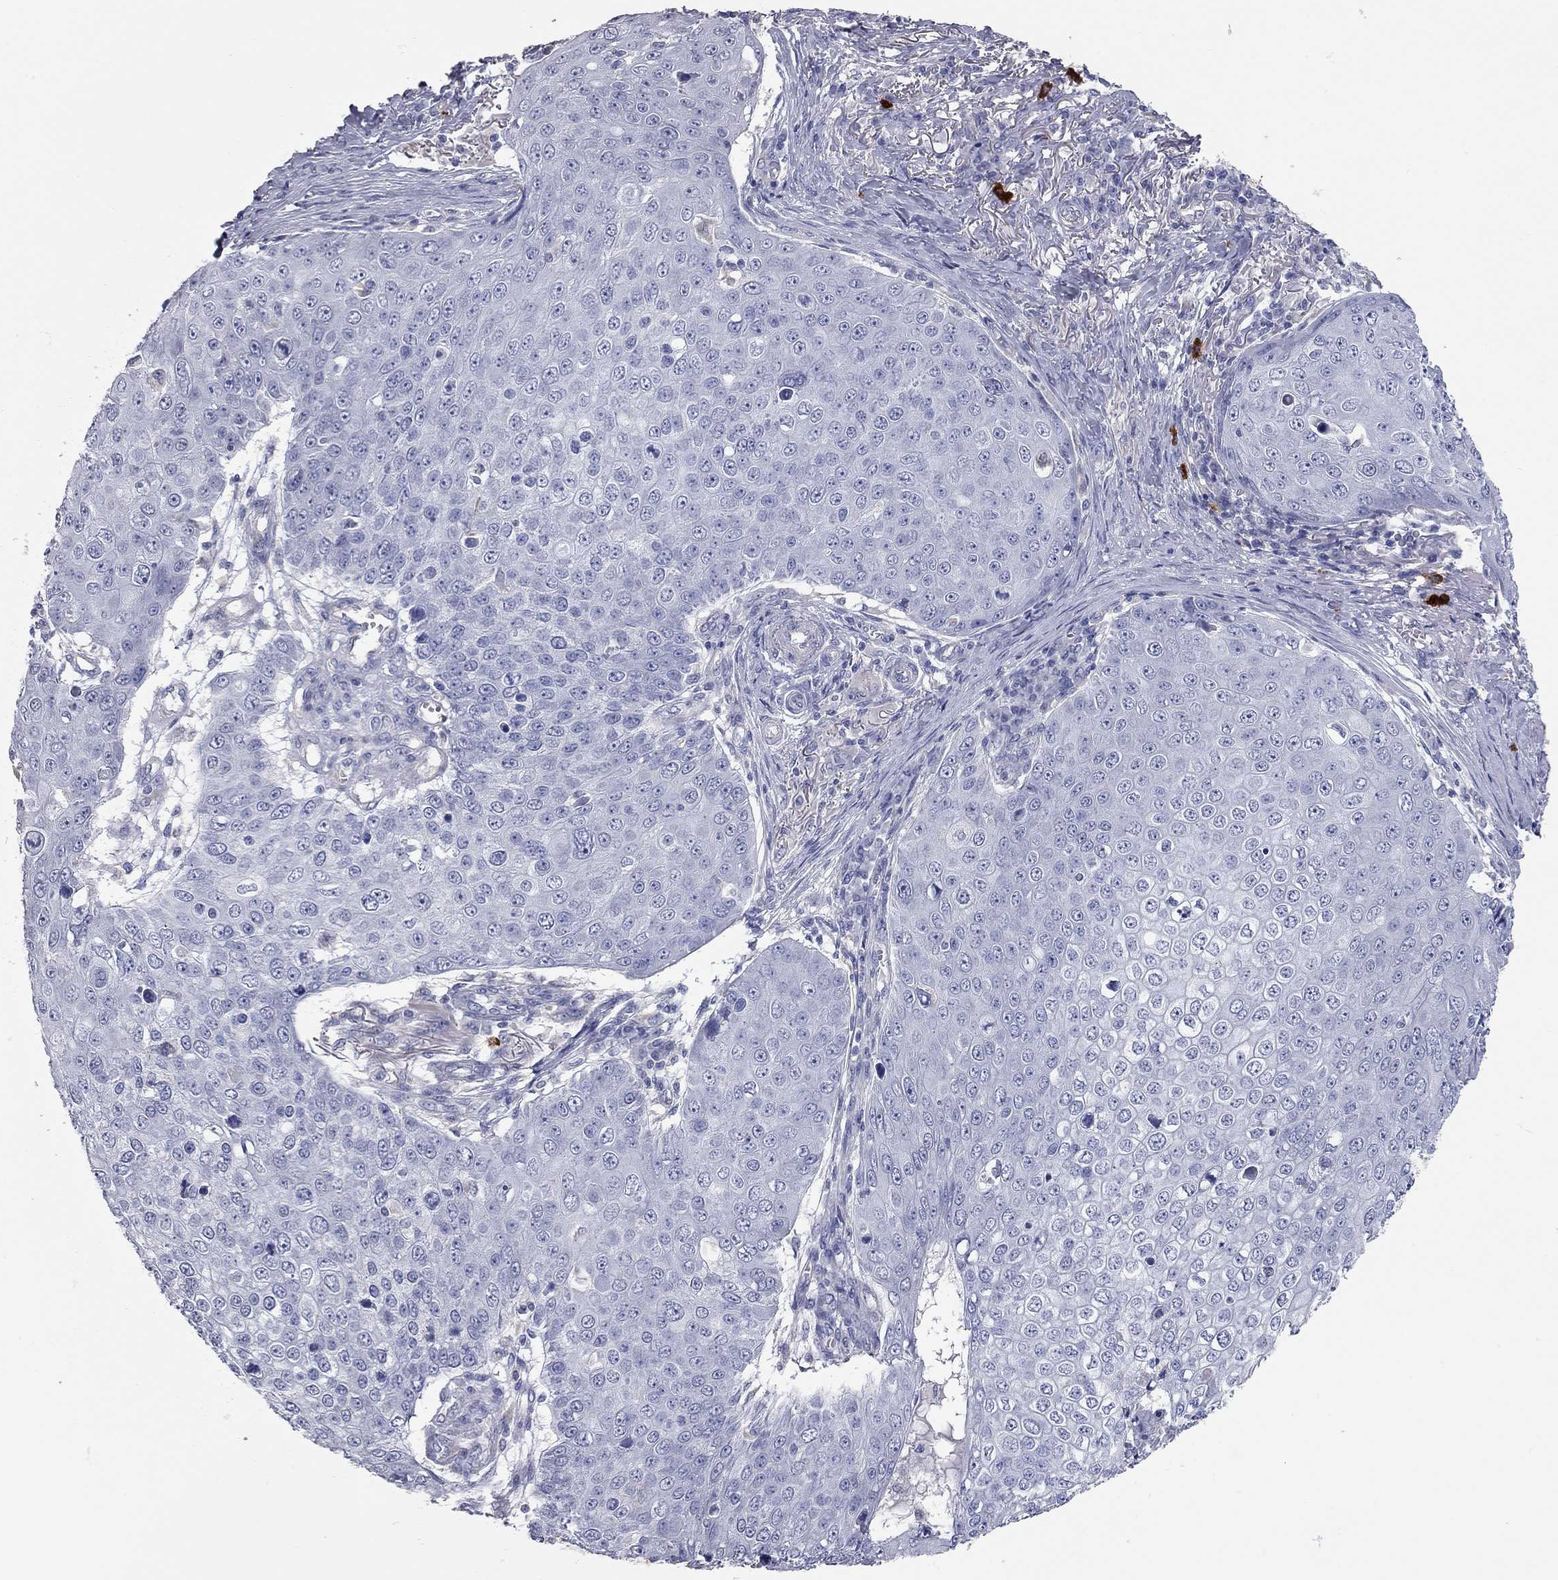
{"staining": {"intensity": "negative", "quantity": "none", "location": "none"}, "tissue": "skin cancer", "cell_type": "Tumor cells", "image_type": "cancer", "snomed": [{"axis": "morphology", "description": "Squamous cell carcinoma, NOS"}, {"axis": "topography", "description": "Skin"}], "caption": "Human skin cancer stained for a protein using immunohistochemistry exhibits no staining in tumor cells.", "gene": "C10orf90", "patient": {"sex": "male", "age": 71}}